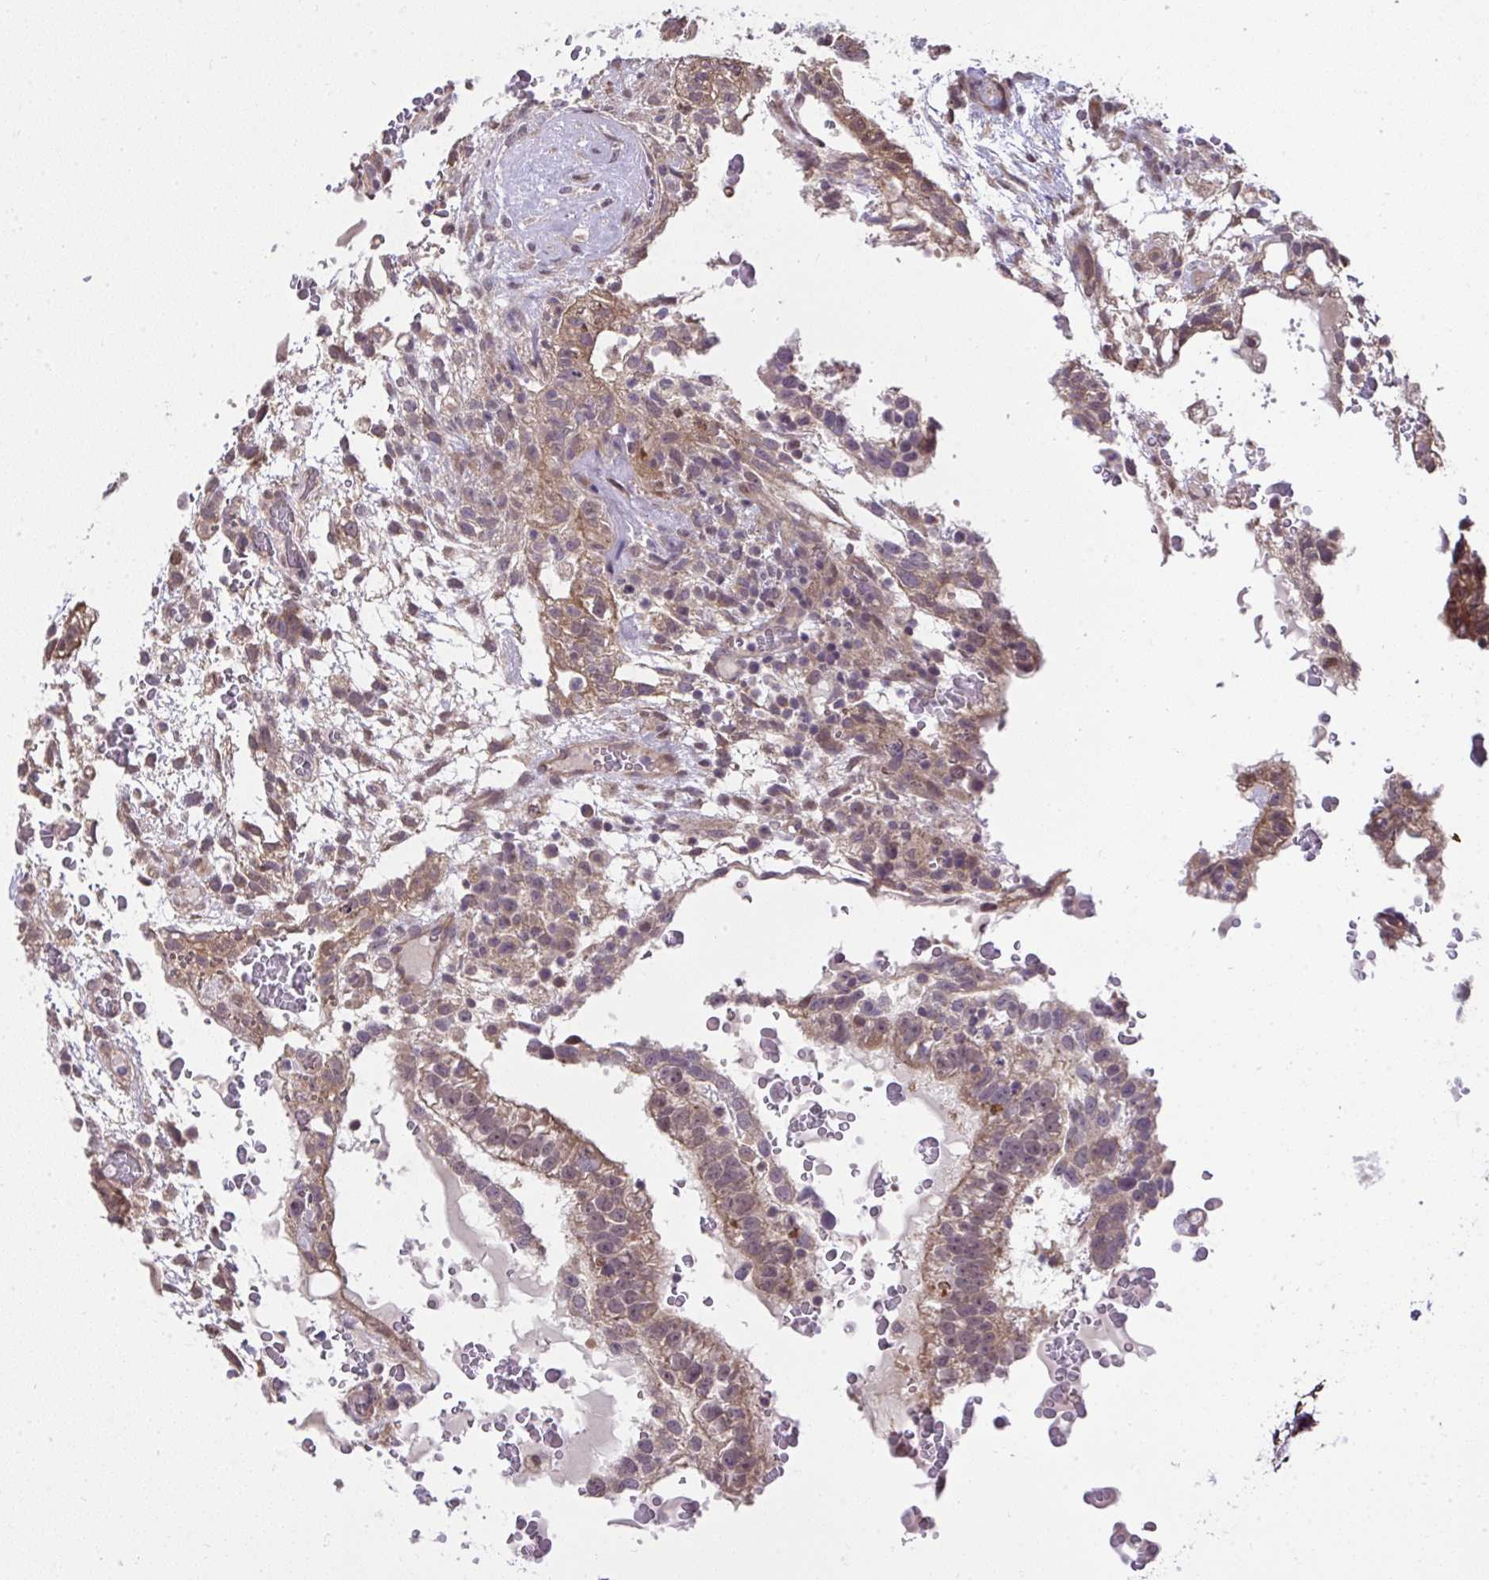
{"staining": {"intensity": "moderate", "quantity": ">75%", "location": "cytoplasmic/membranous"}, "tissue": "testis cancer", "cell_type": "Tumor cells", "image_type": "cancer", "snomed": [{"axis": "morphology", "description": "Carcinoma, Embryonal, NOS"}, {"axis": "topography", "description": "Testis"}], "caption": "Tumor cells demonstrate medium levels of moderate cytoplasmic/membranous positivity in about >75% of cells in testis cancer. (brown staining indicates protein expression, while blue staining denotes nuclei).", "gene": "RDH14", "patient": {"sex": "male", "age": 32}}